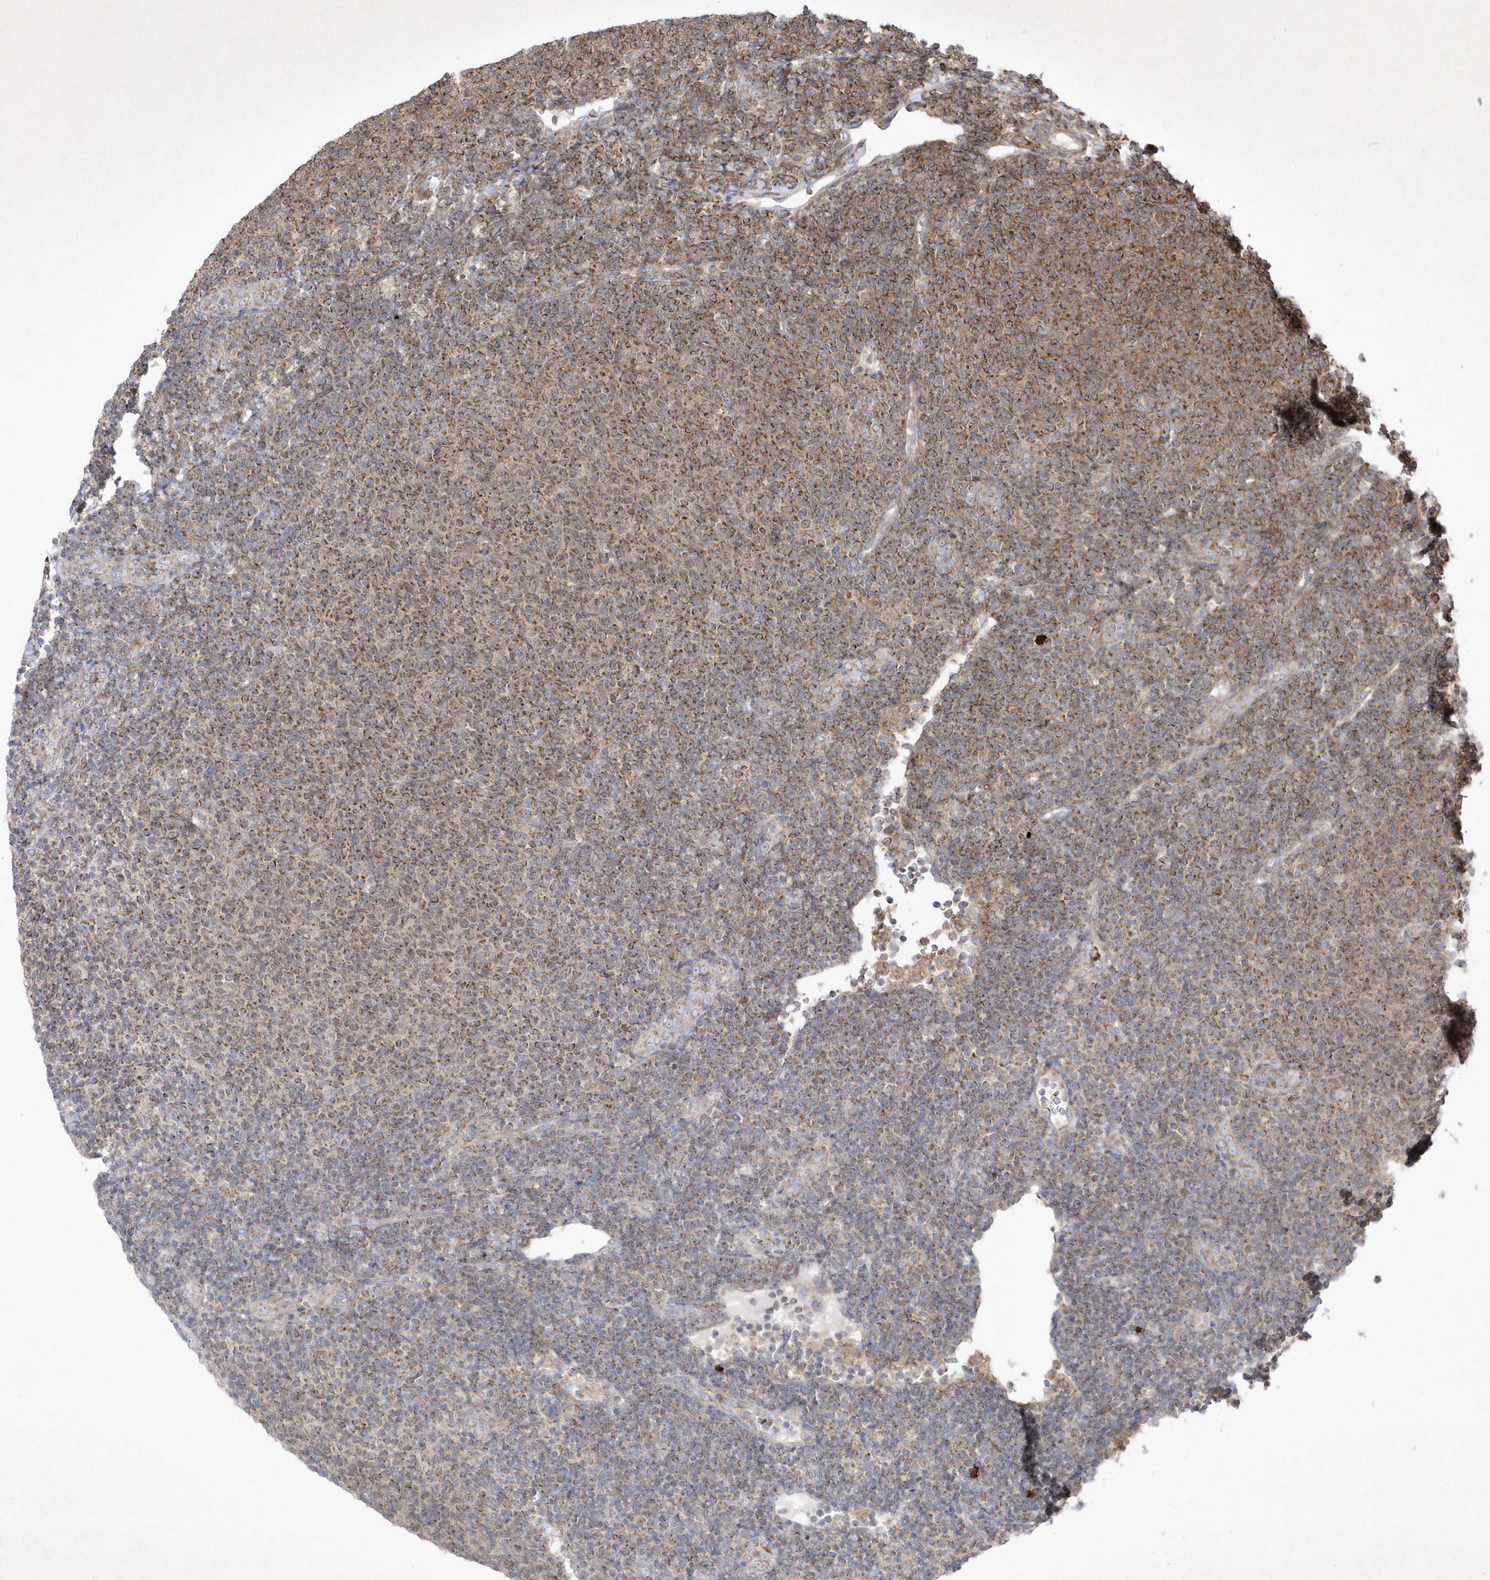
{"staining": {"intensity": "moderate", "quantity": "25%-75%", "location": "cytoplasmic/membranous"}, "tissue": "lymphoma", "cell_type": "Tumor cells", "image_type": "cancer", "snomed": [{"axis": "morphology", "description": "Malignant lymphoma, non-Hodgkin's type, Low grade"}, {"axis": "topography", "description": "Lymph node"}], "caption": "The immunohistochemical stain shows moderate cytoplasmic/membranous expression in tumor cells of lymphoma tissue.", "gene": "OPA1", "patient": {"sex": "male", "age": 66}}